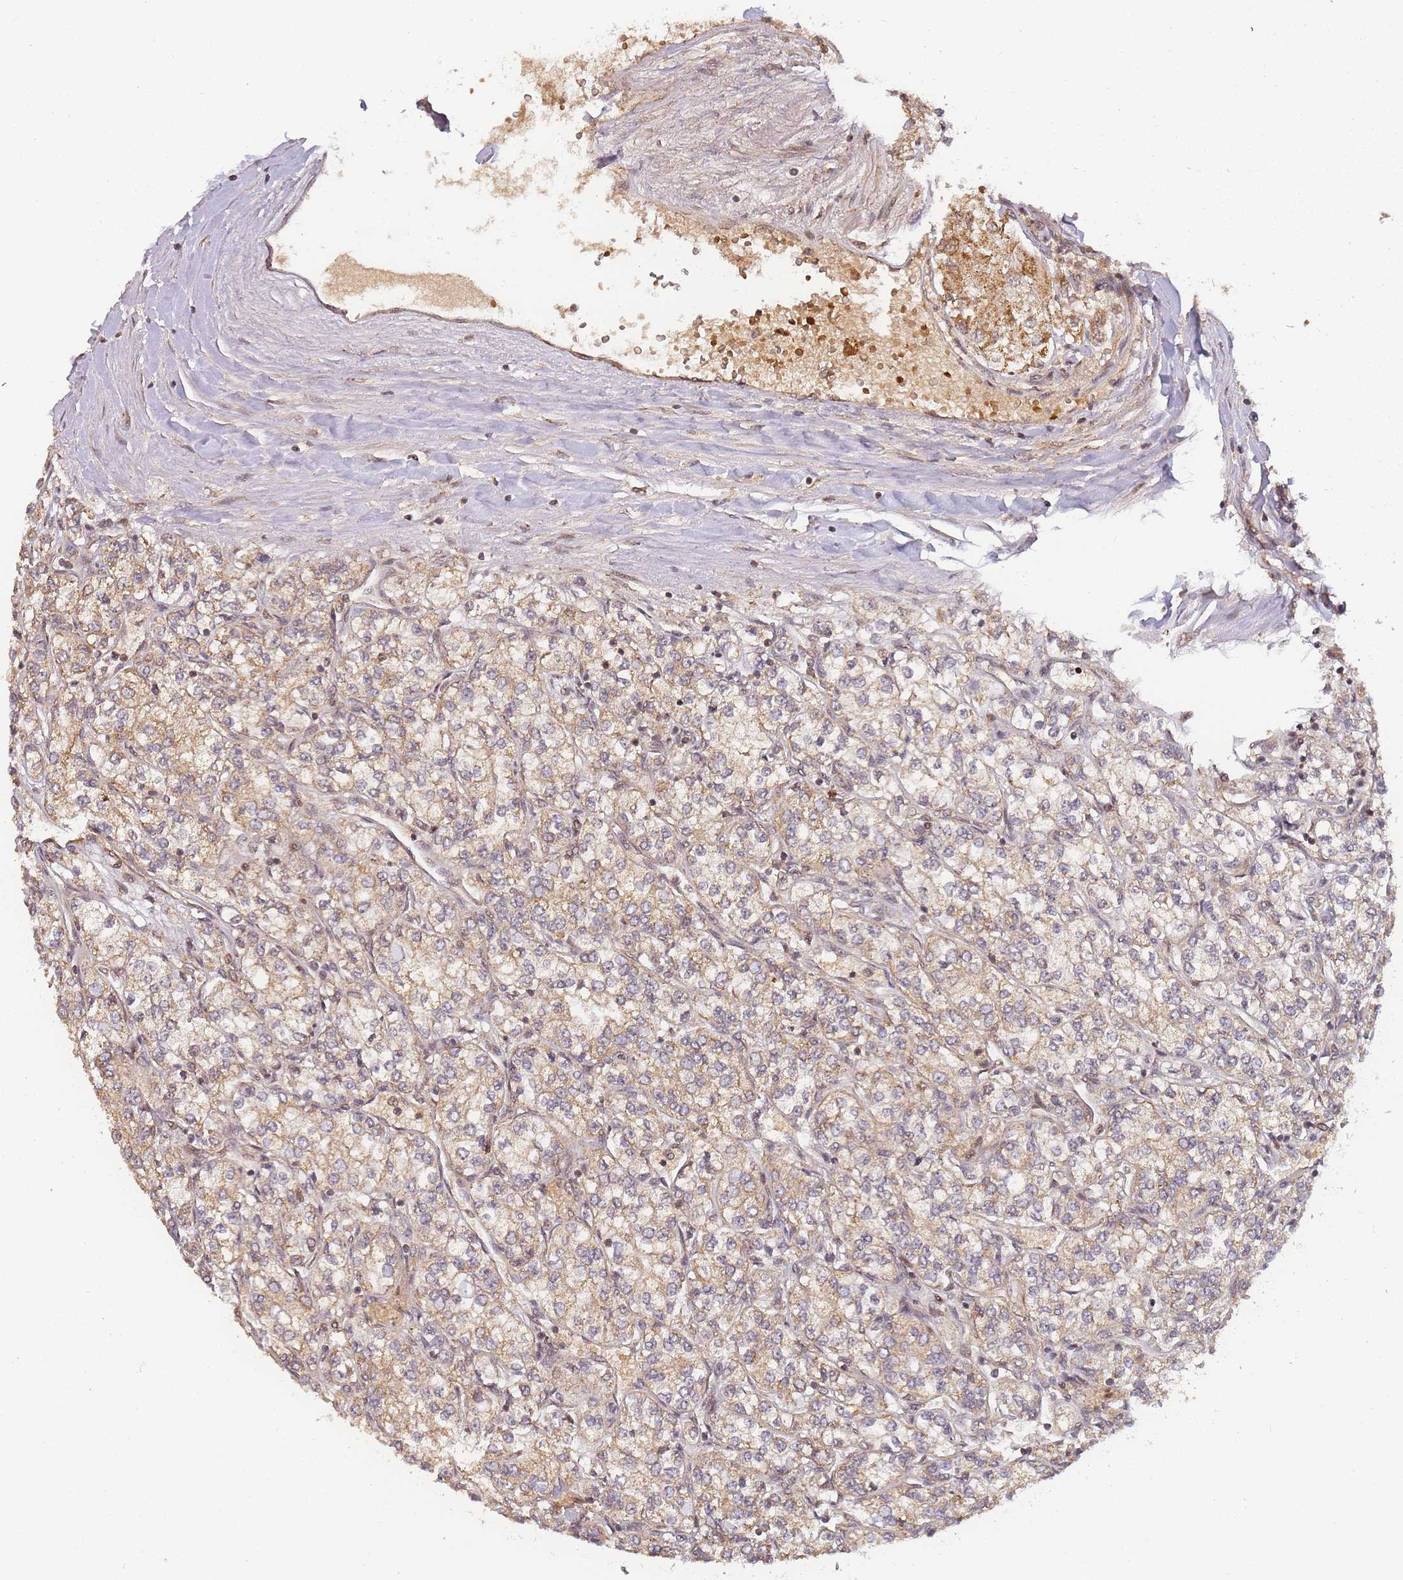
{"staining": {"intensity": "weak", "quantity": ">75%", "location": "cytoplasmic/membranous"}, "tissue": "renal cancer", "cell_type": "Tumor cells", "image_type": "cancer", "snomed": [{"axis": "morphology", "description": "Adenocarcinoma, NOS"}, {"axis": "topography", "description": "Kidney"}], "caption": "Adenocarcinoma (renal) was stained to show a protein in brown. There is low levels of weak cytoplasmic/membranous positivity in about >75% of tumor cells.", "gene": "ZNF497", "patient": {"sex": "male", "age": 80}}